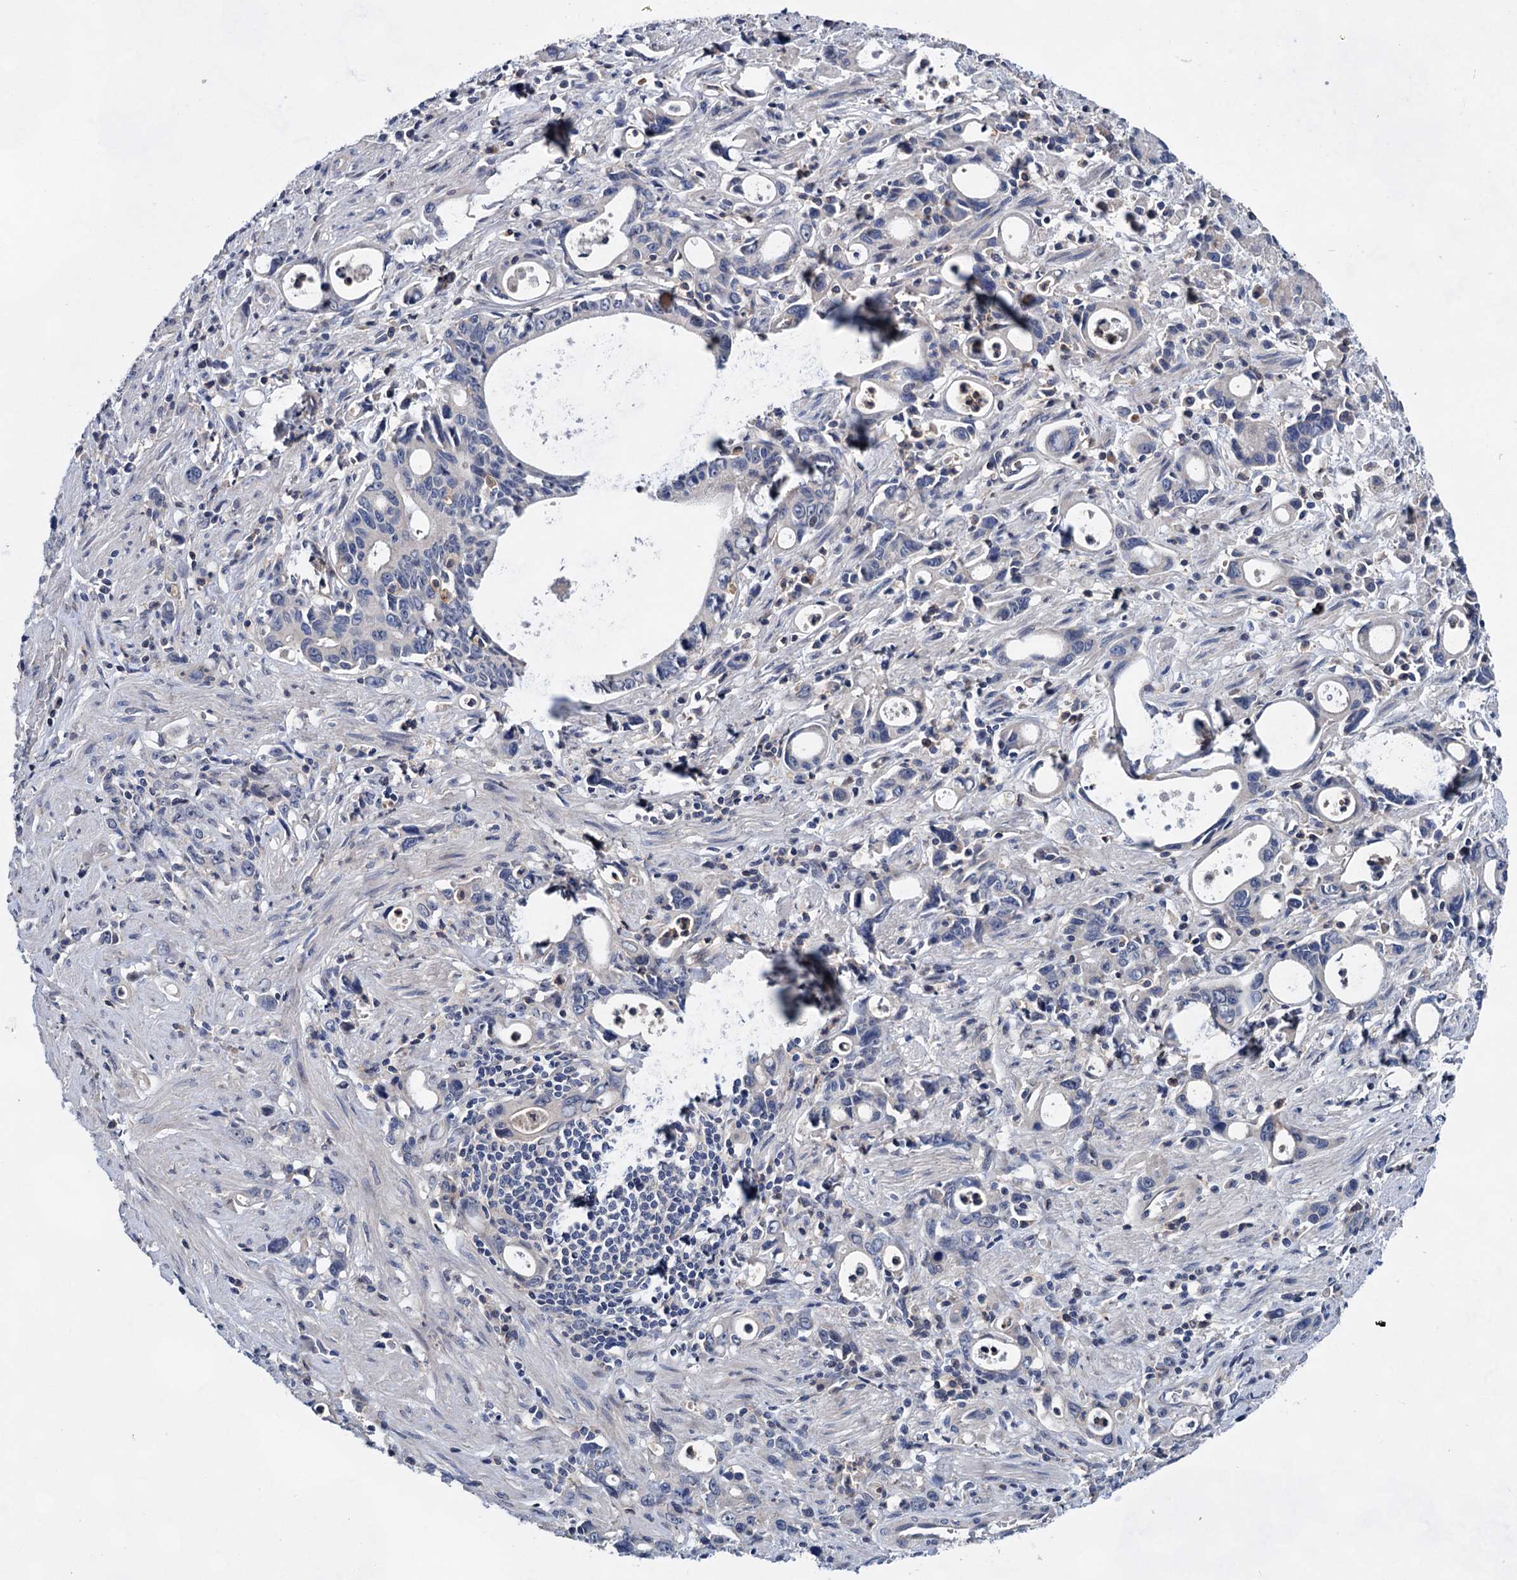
{"staining": {"intensity": "negative", "quantity": "none", "location": "none"}, "tissue": "stomach cancer", "cell_type": "Tumor cells", "image_type": "cancer", "snomed": [{"axis": "morphology", "description": "Adenocarcinoma, NOS"}, {"axis": "topography", "description": "Stomach, lower"}], "caption": "Immunohistochemistry image of neoplastic tissue: human stomach cancer stained with DAB displays no significant protein expression in tumor cells.", "gene": "MORN3", "patient": {"sex": "female", "age": 43}}